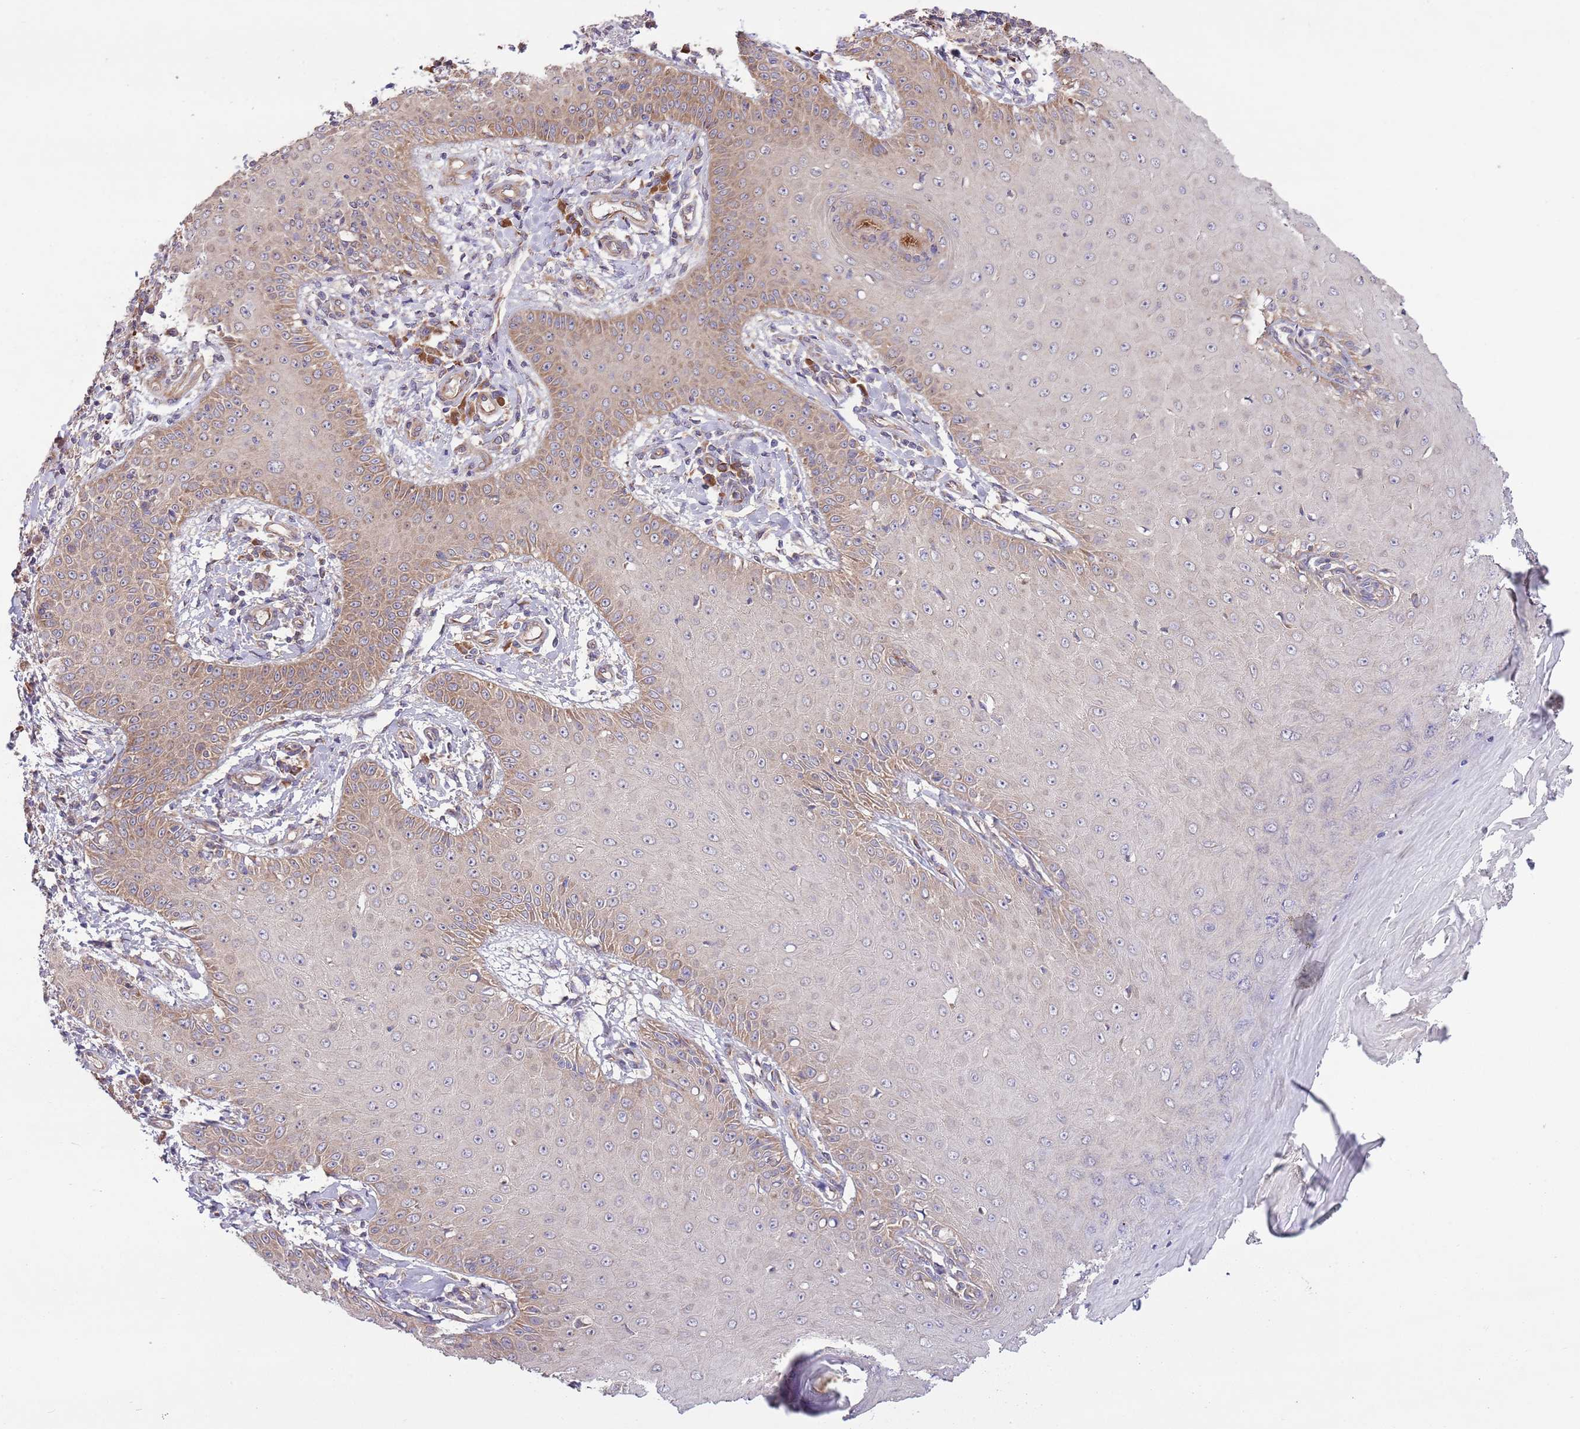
{"staining": {"intensity": "moderate", "quantity": "<25%", "location": "cytoplasmic/membranous"}, "tissue": "skin cancer", "cell_type": "Tumor cells", "image_type": "cancer", "snomed": [{"axis": "morphology", "description": "Squamous cell carcinoma, NOS"}, {"axis": "topography", "description": "Skin"}], "caption": "Protein expression analysis of squamous cell carcinoma (skin) shows moderate cytoplasmic/membranous positivity in about <25% of tumor cells.", "gene": "MFNG", "patient": {"sex": "male", "age": 70}}